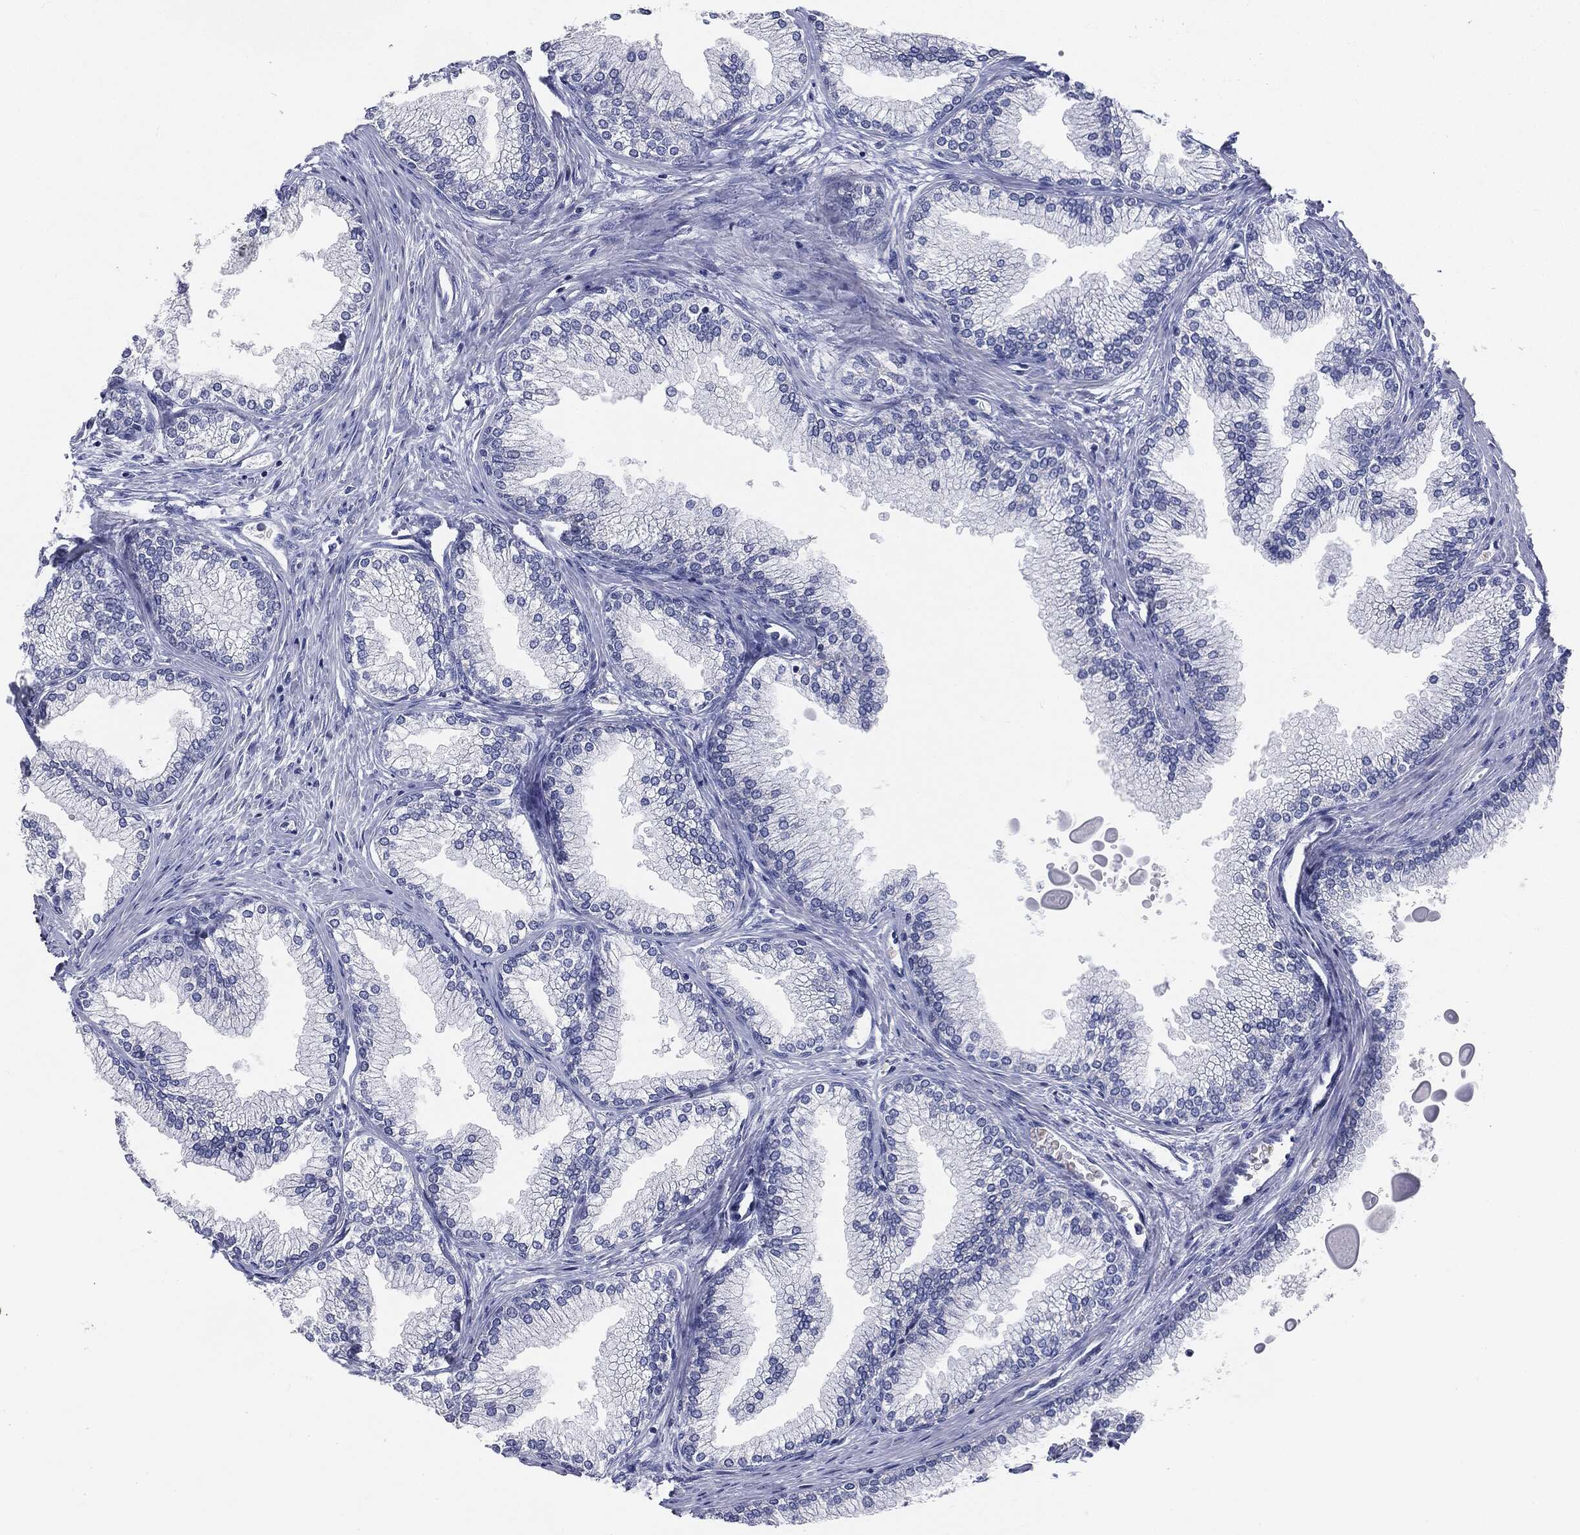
{"staining": {"intensity": "negative", "quantity": "none", "location": "none"}, "tissue": "prostate", "cell_type": "Glandular cells", "image_type": "normal", "snomed": [{"axis": "morphology", "description": "Normal tissue, NOS"}, {"axis": "topography", "description": "Prostate"}], "caption": "This is an immunohistochemistry photomicrograph of normal human prostate. There is no expression in glandular cells.", "gene": "CGB1", "patient": {"sex": "male", "age": 72}}